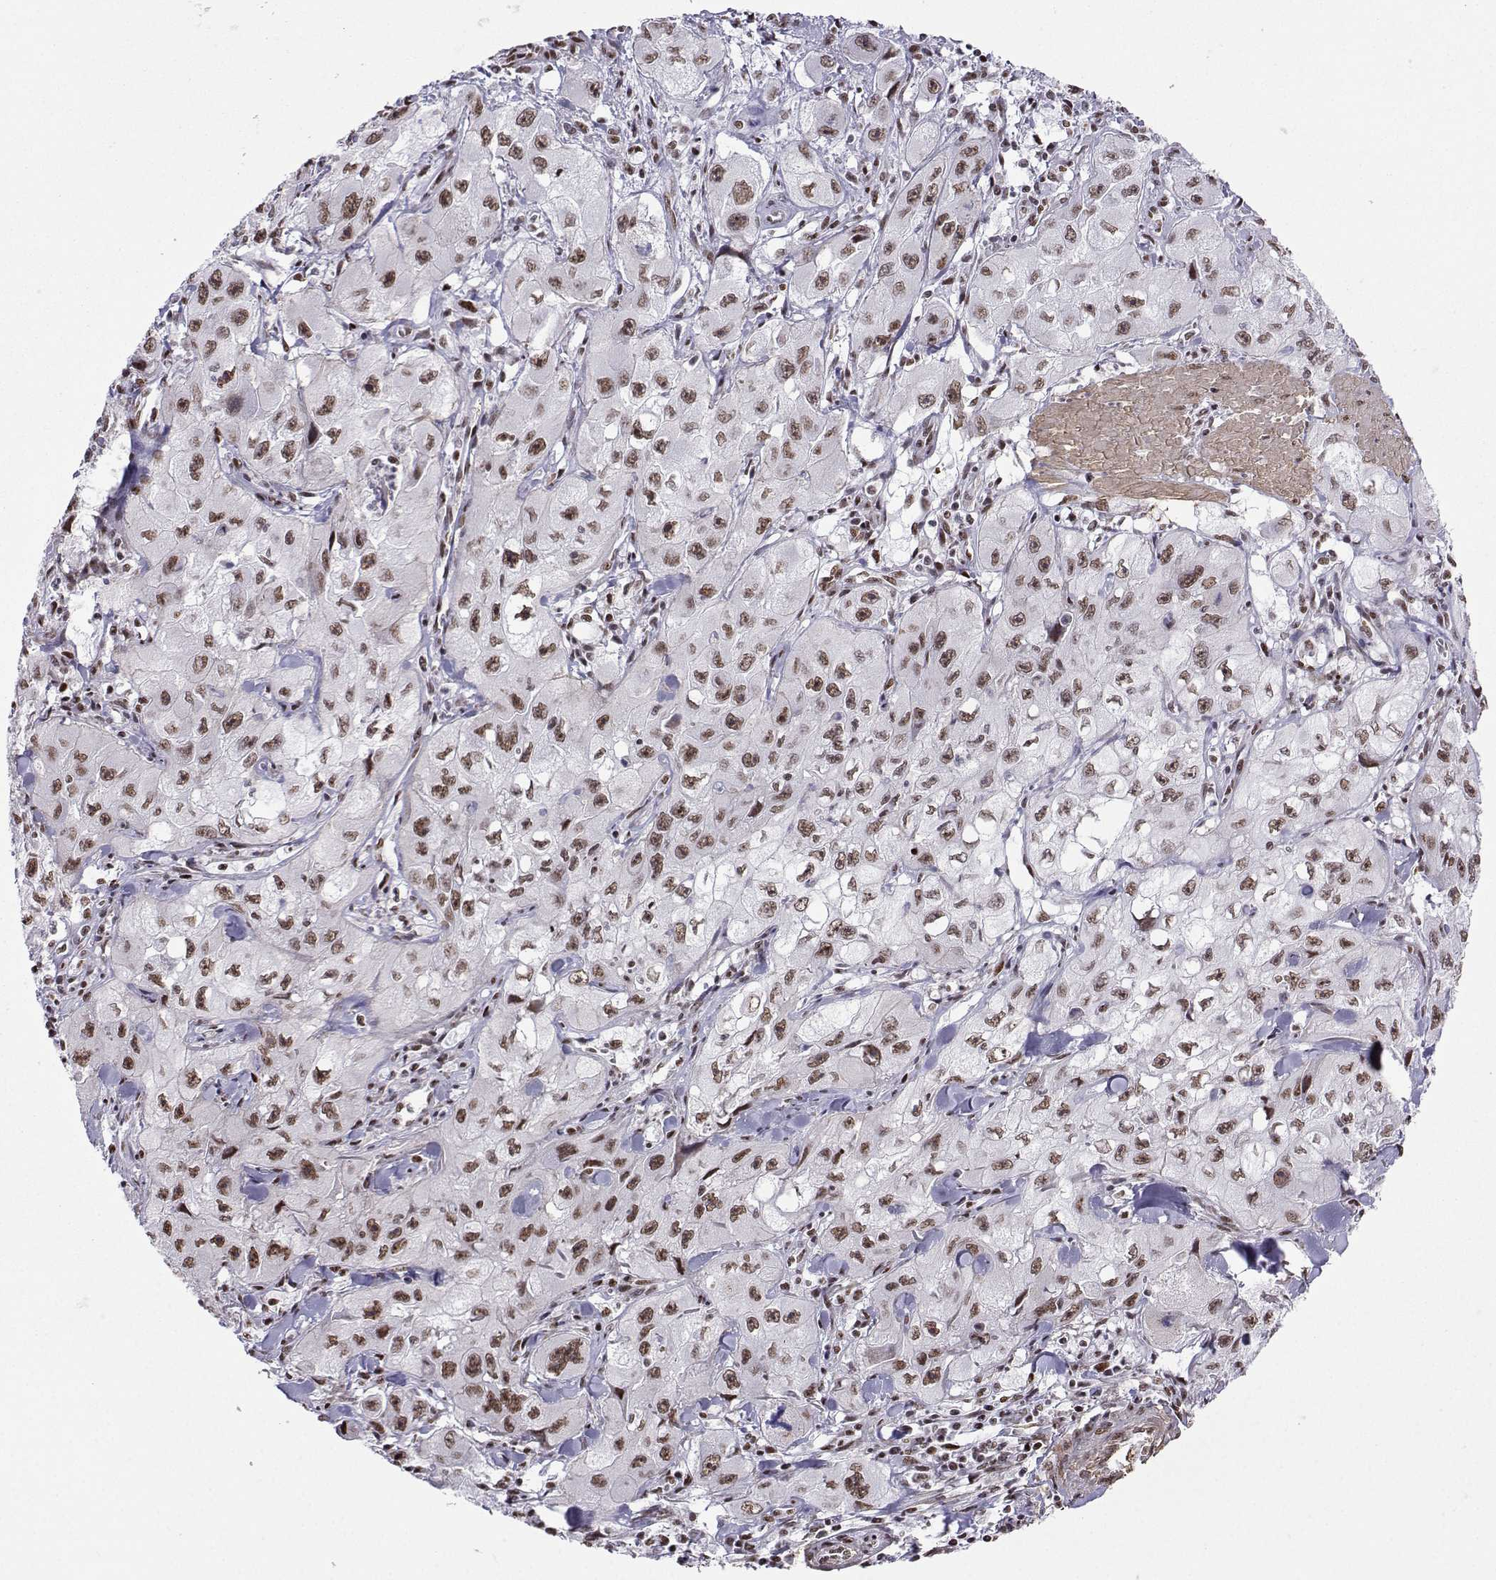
{"staining": {"intensity": "moderate", "quantity": ">75%", "location": "nuclear"}, "tissue": "skin cancer", "cell_type": "Tumor cells", "image_type": "cancer", "snomed": [{"axis": "morphology", "description": "Squamous cell carcinoma, NOS"}, {"axis": "topography", "description": "Skin"}, {"axis": "topography", "description": "Subcutis"}], "caption": "Human squamous cell carcinoma (skin) stained for a protein (brown) shows moderate nuclear positive positivity in approximately >75% of tumor cells.", "gene": "CCNK", "patient": {"sex": "male", "age": 73}}